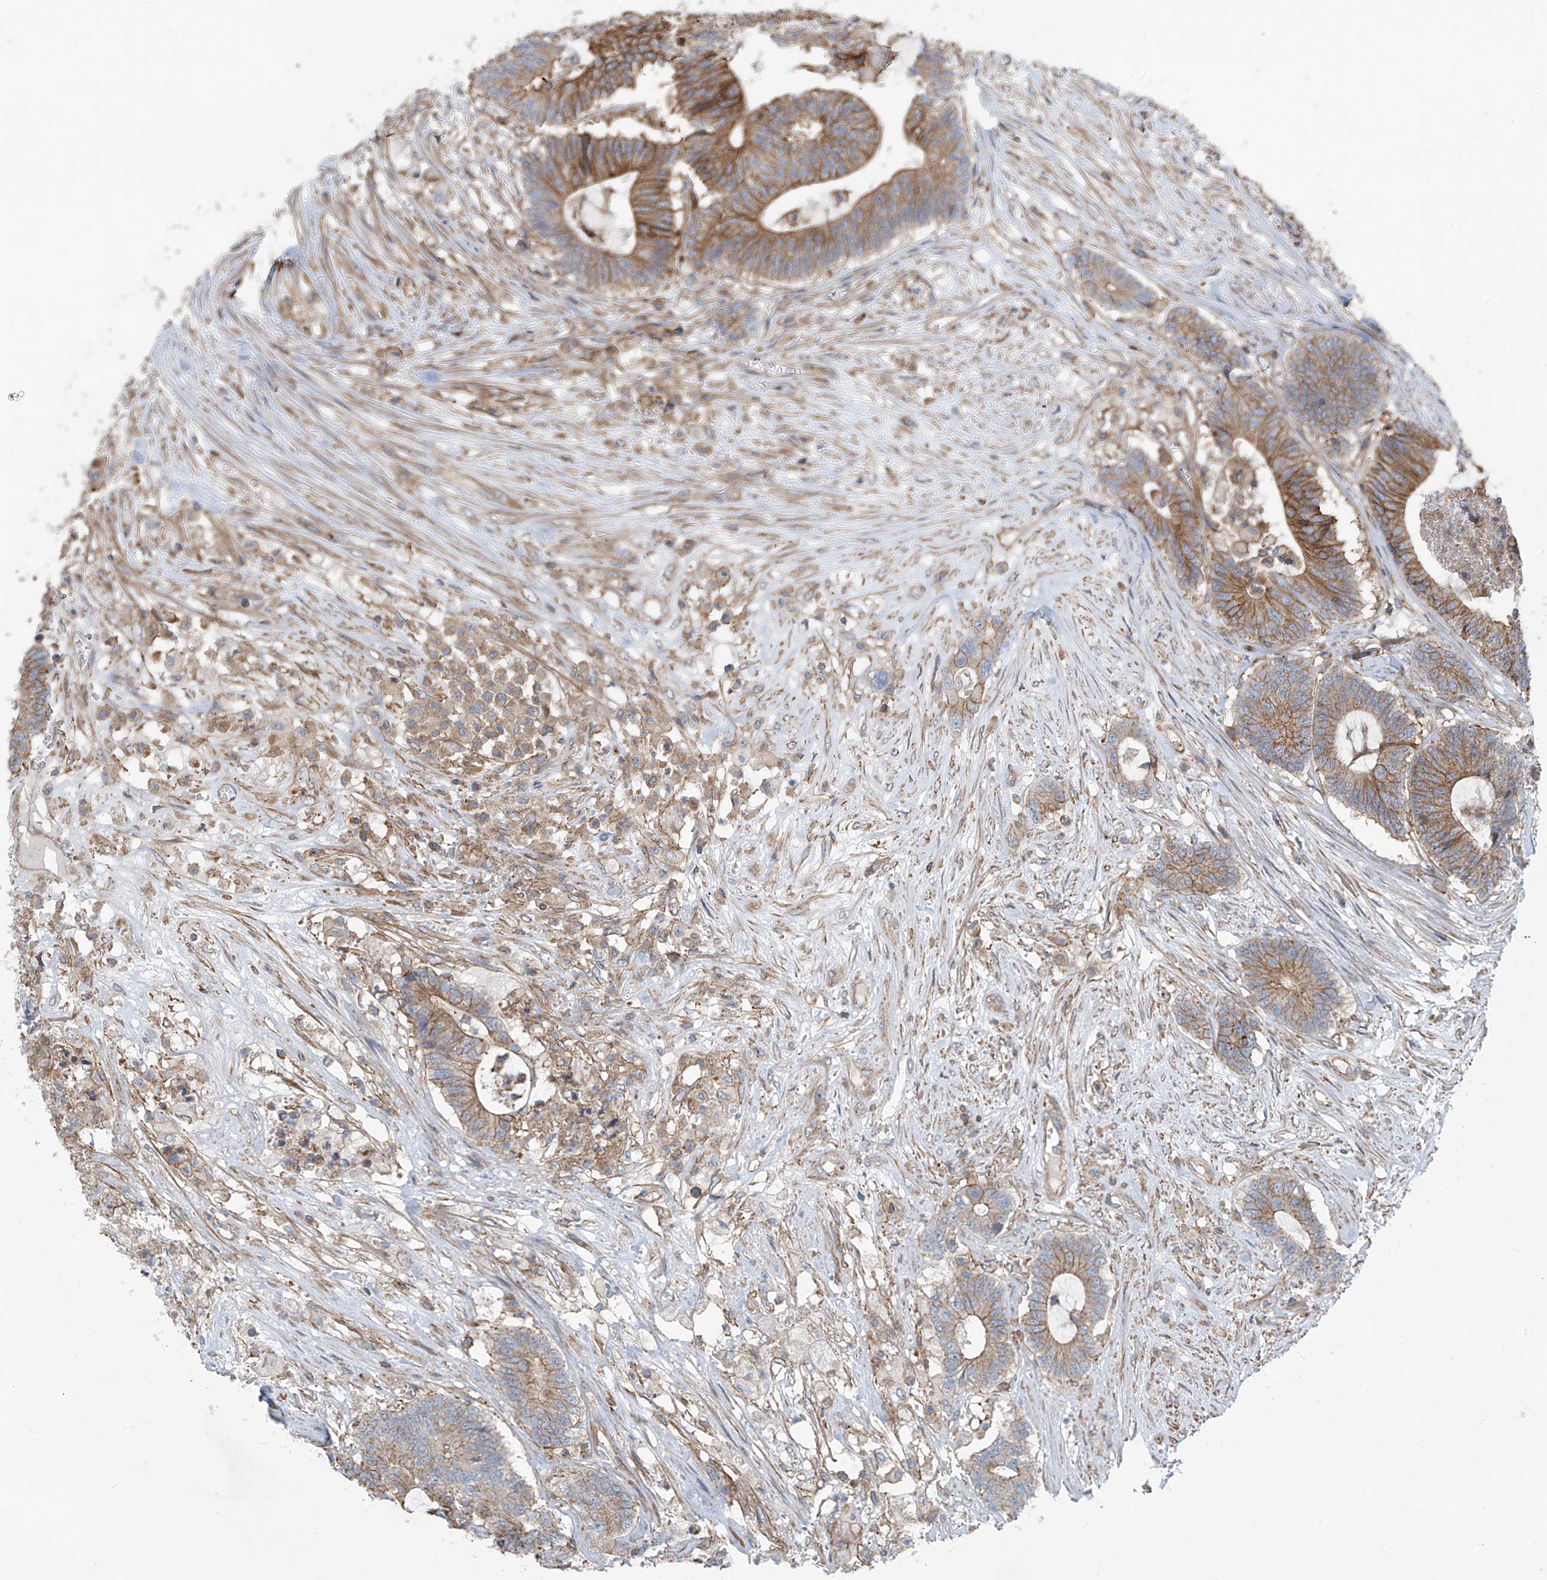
{"staining": {"intensity": "moderate", "quantity": ">75%", "location": "cytoplasmic/membranous"}, "tissue": "colorectal cancer", "cell_type": "Tumor cells", "image_type": "cancer", "snomed": [{"axis": "morphology", "description": "Adenocarcinoma, NOS"}, {"axis": "topography", "description": "Colon"}], "caption": "Brown immunohistochemical staining in human adenocarcinoma (colorectal) reveals moderate cytoplasmic/membranous positivity in approximately >75% of tumor cells.", "gene": "SLC1A5", "patient": {"sex": "female", "age": 84}}